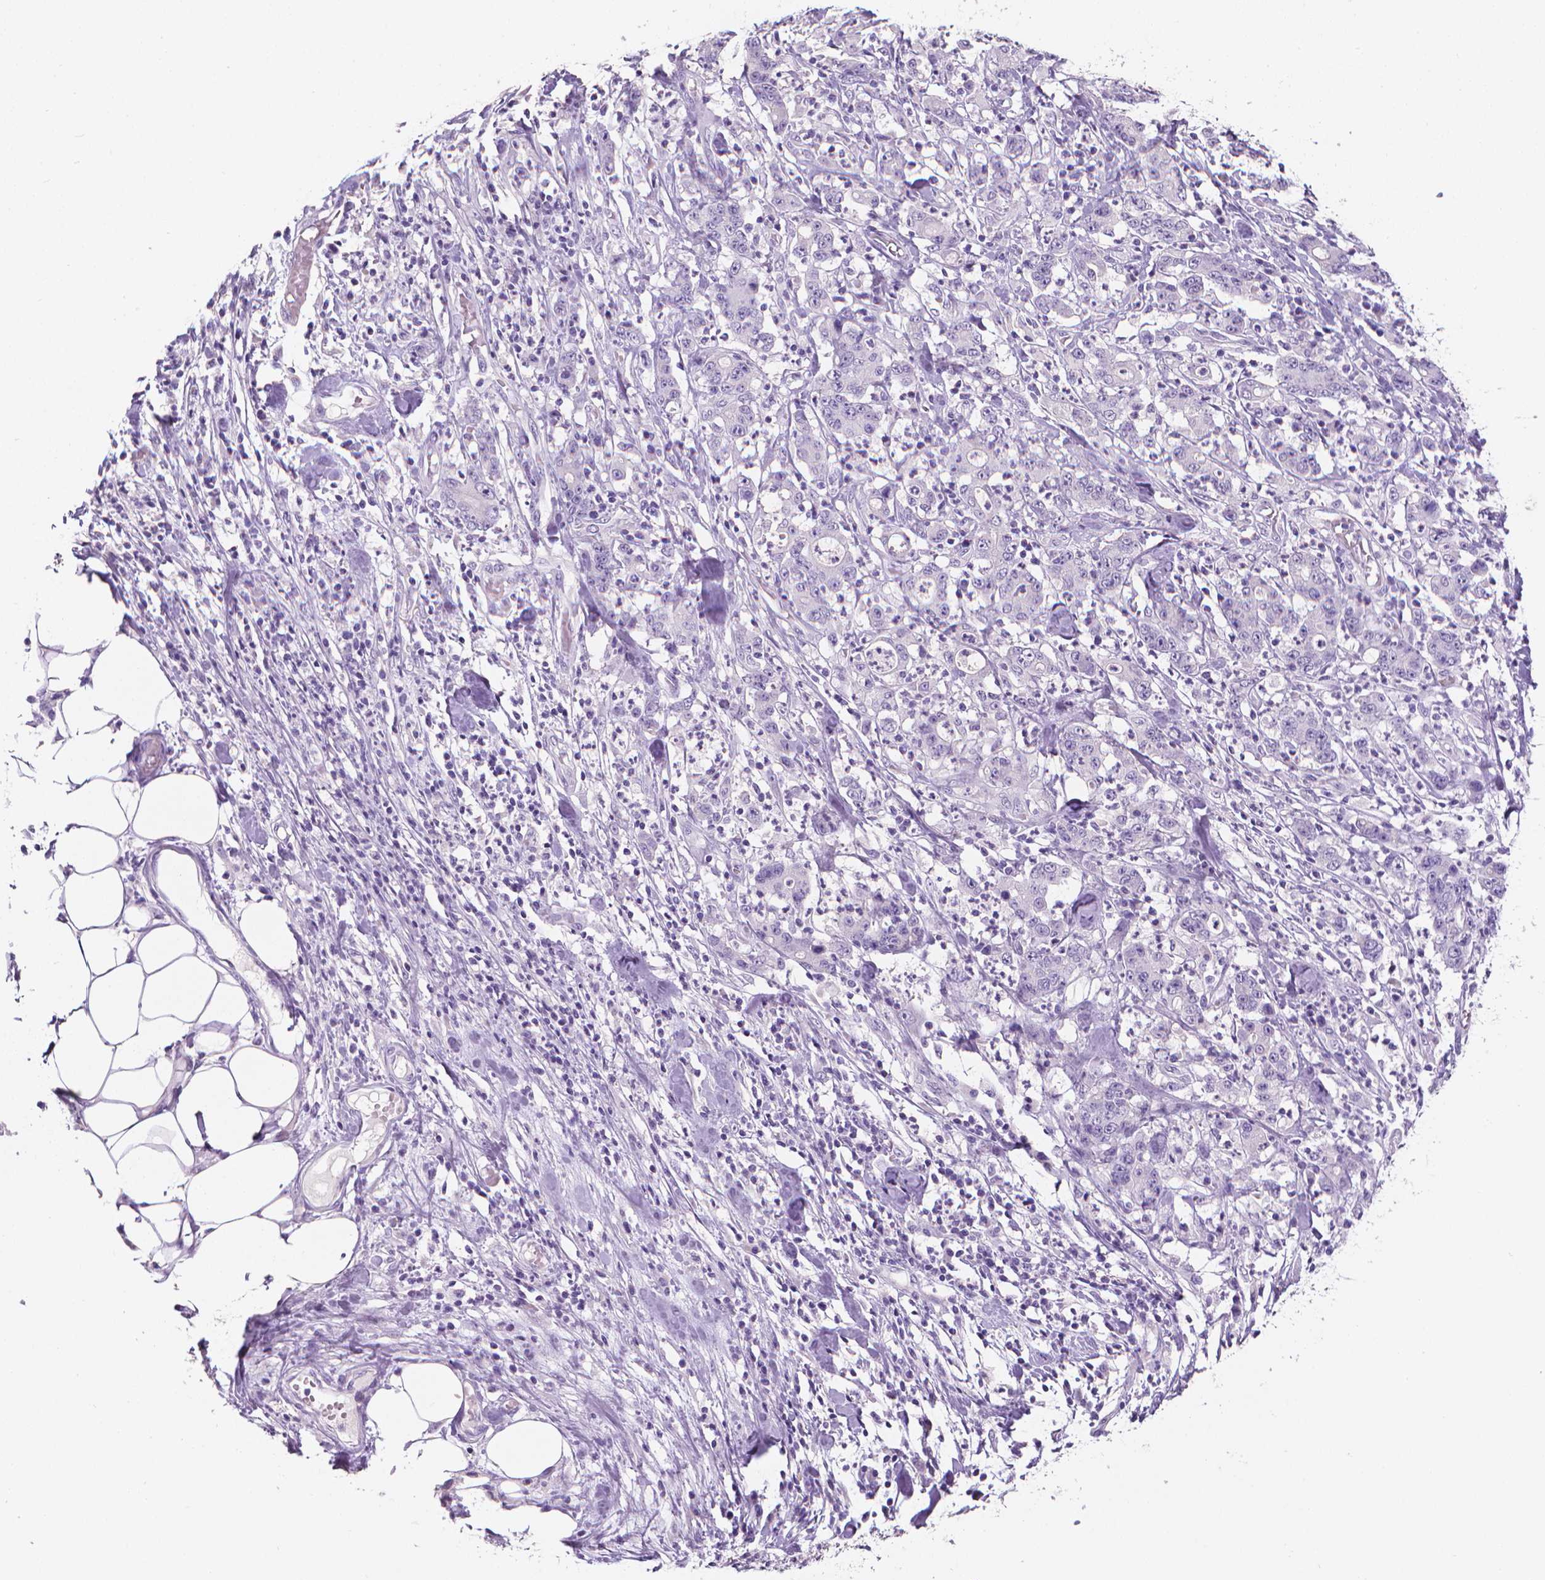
{"staining": {"intensity": "negative", "quantity": "none", "location": "none"}, "tissue": "stomach cancer", "cell_type": "Tumor cells", "image_type": "cancer", "snomed": [{"axis": "morphology", "description": "Adenocarcinoma, NOS"}, {"axis": "topography", "description": "Stomach, upper"}], "caption": "Tumor cells show no significant protein expression in stomach cancer (adenocarcinoma). Nuclei are stained in blue.", "gene": "XPNPEP2", "patient": {"sex": "male", "age": 68}}